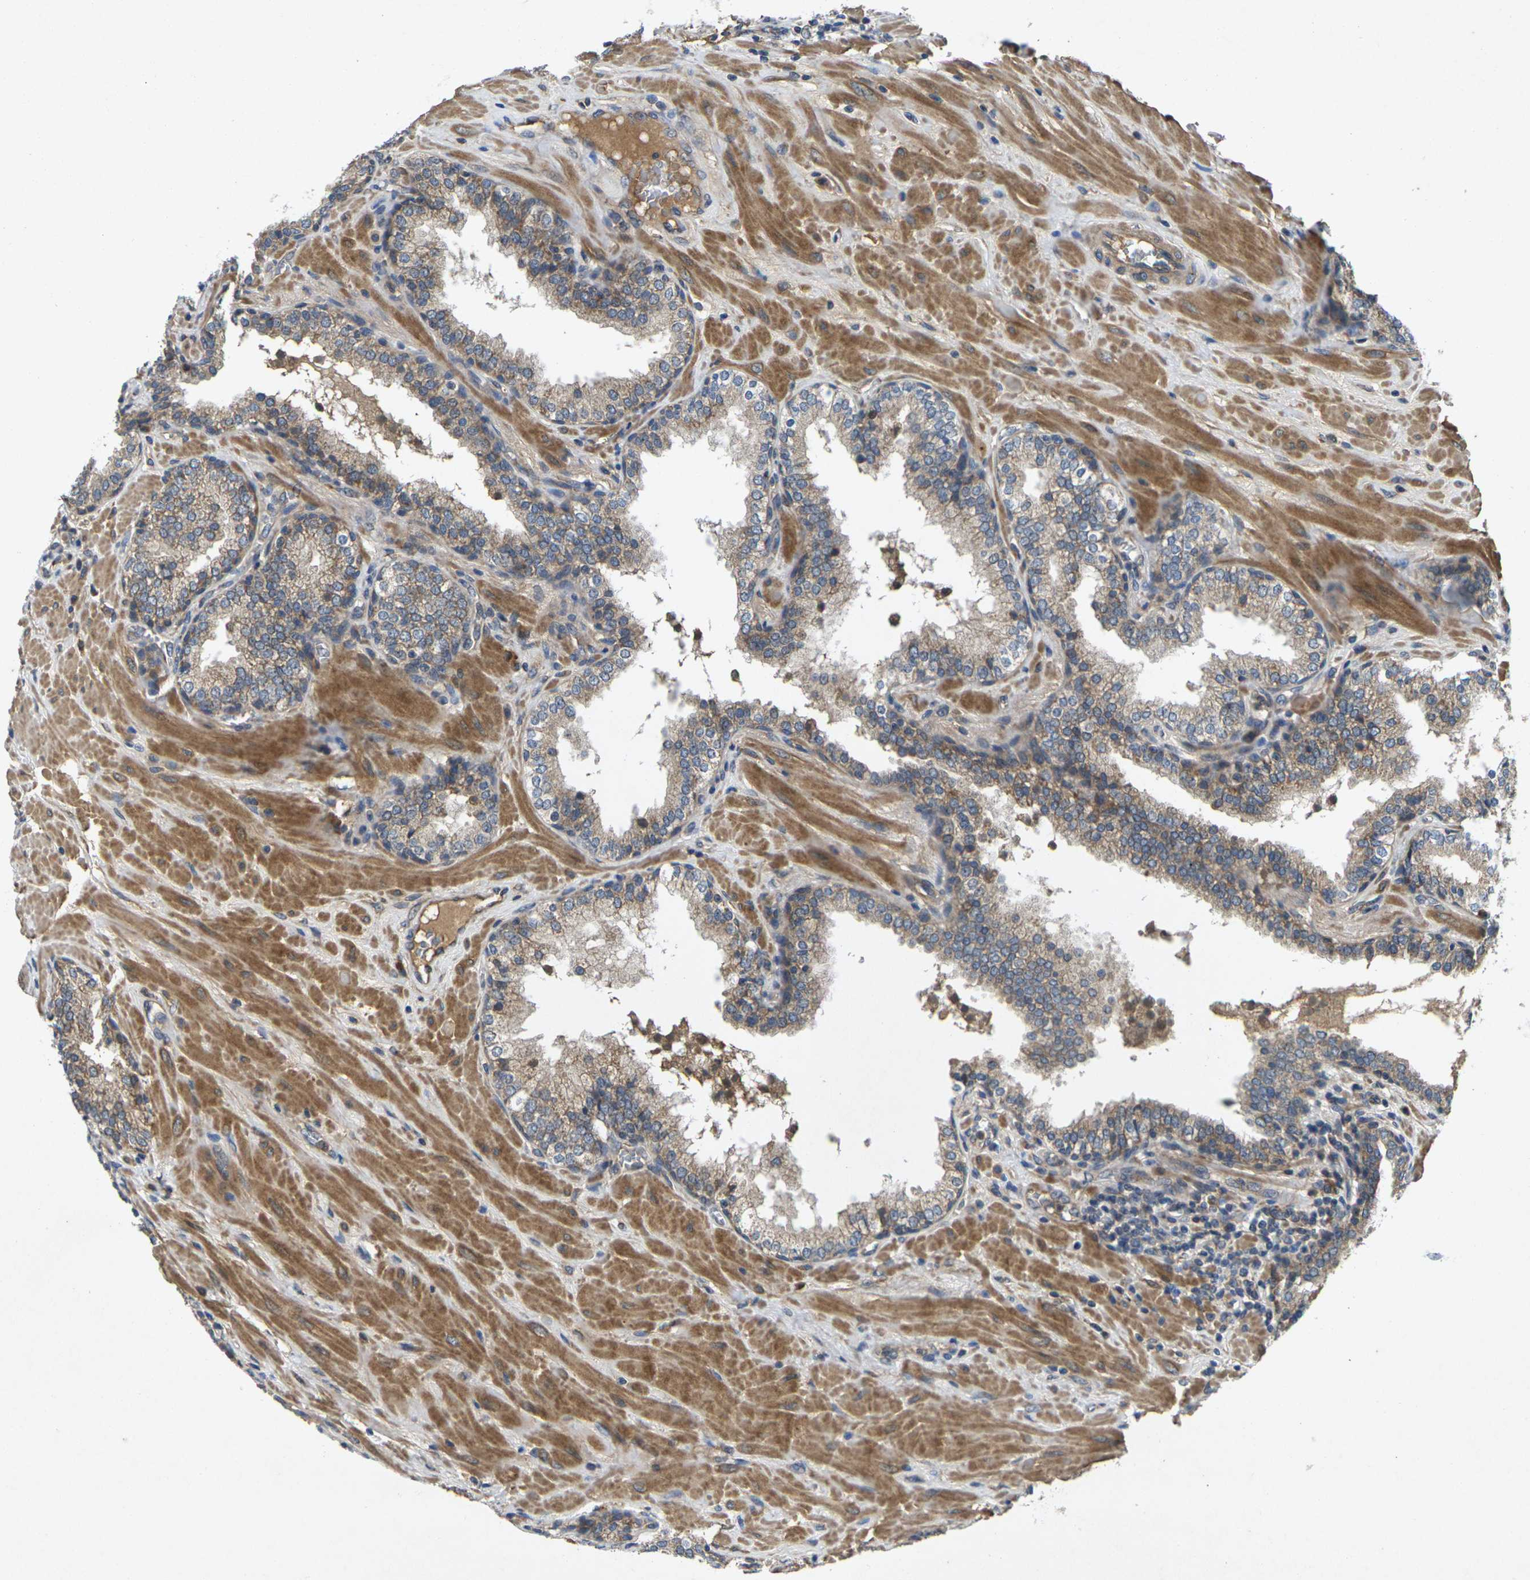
{"staining": {"intensity": "moderate", "quantity": "25%-75%", "location": "cytoplasmic/membranous"}, "tissue": "prostate", "cell_type": "Glandular cells", "image_type": "normal", "snomed": [{"axis": "morphology", "description": "Normal tissue, NOS"}, {"axis": "topography", "description": "Prostate"}], "caption": "DAB (3,3'-diaminobenzidine) immunohistochemical staining of benign human prostate demonstrates moderate cytoplasmic/membranous protein positivity in approximately 25%-75% of glandular cells. The protein of interest is shown in brown color, while the nuclei are stained blue.", "gene": "KIF1B", "patient": {"sex": "male", "age": 51}}